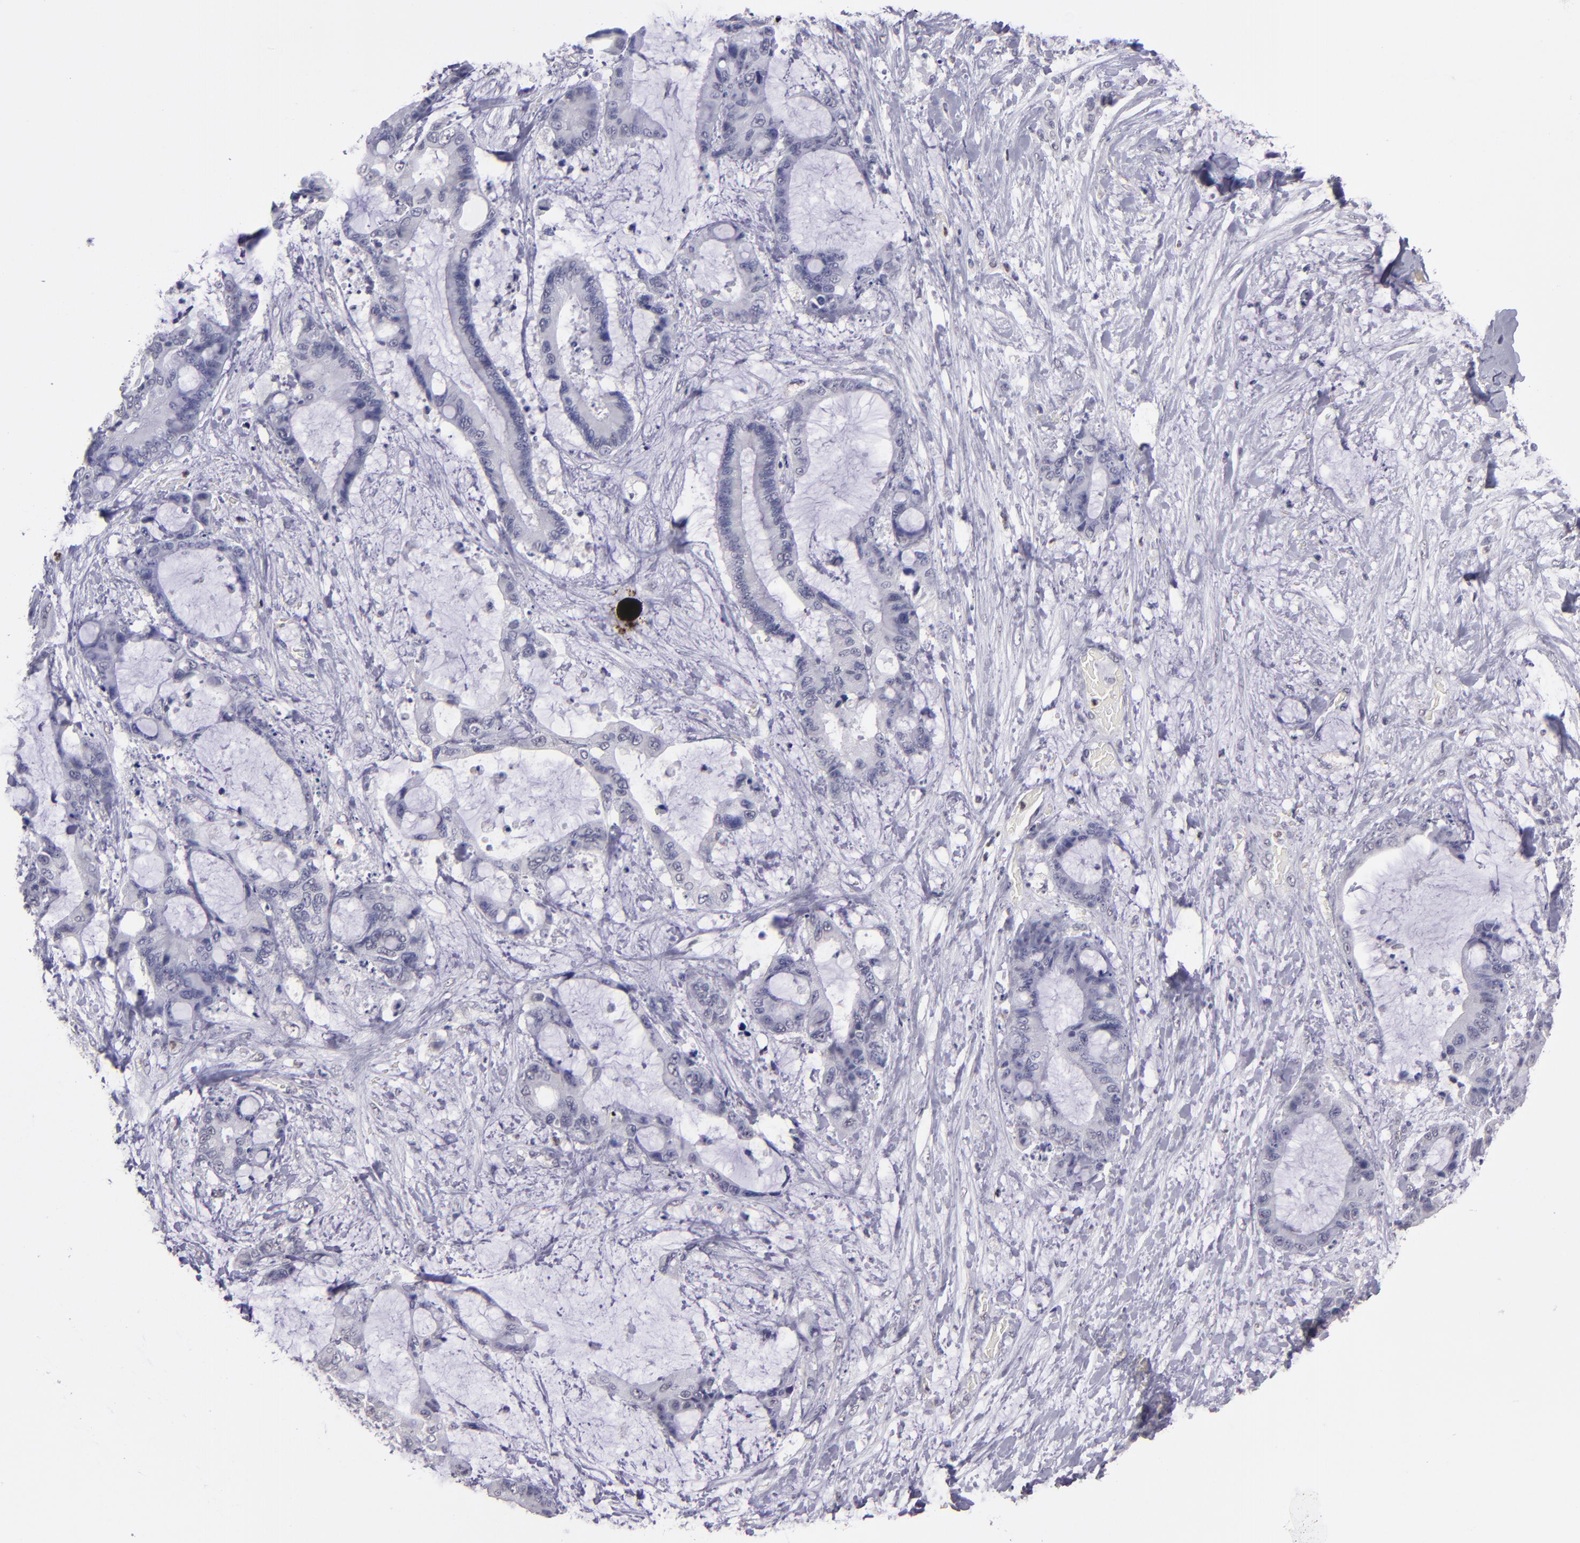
{"staining": {"intensity": "negative", "quantity": "none", "location": "none"}, "tissue": "liver cancer", "cell_type": "Tumor cells", "image_type": "cancer", "snomed": [{"axis": "morphology", "description": "Cholangiocarcinoma"}, {"axis": "topography", "description": "Liver"}], "caption": "Immunohistochemistry (IHC) image of human liver cancer (cholangiocarcinoma) stained for a protein (brown), which displays no expression in tumor cells.", "gene": "CEBPE", "patient": {"sex": "female", "age": 73}}